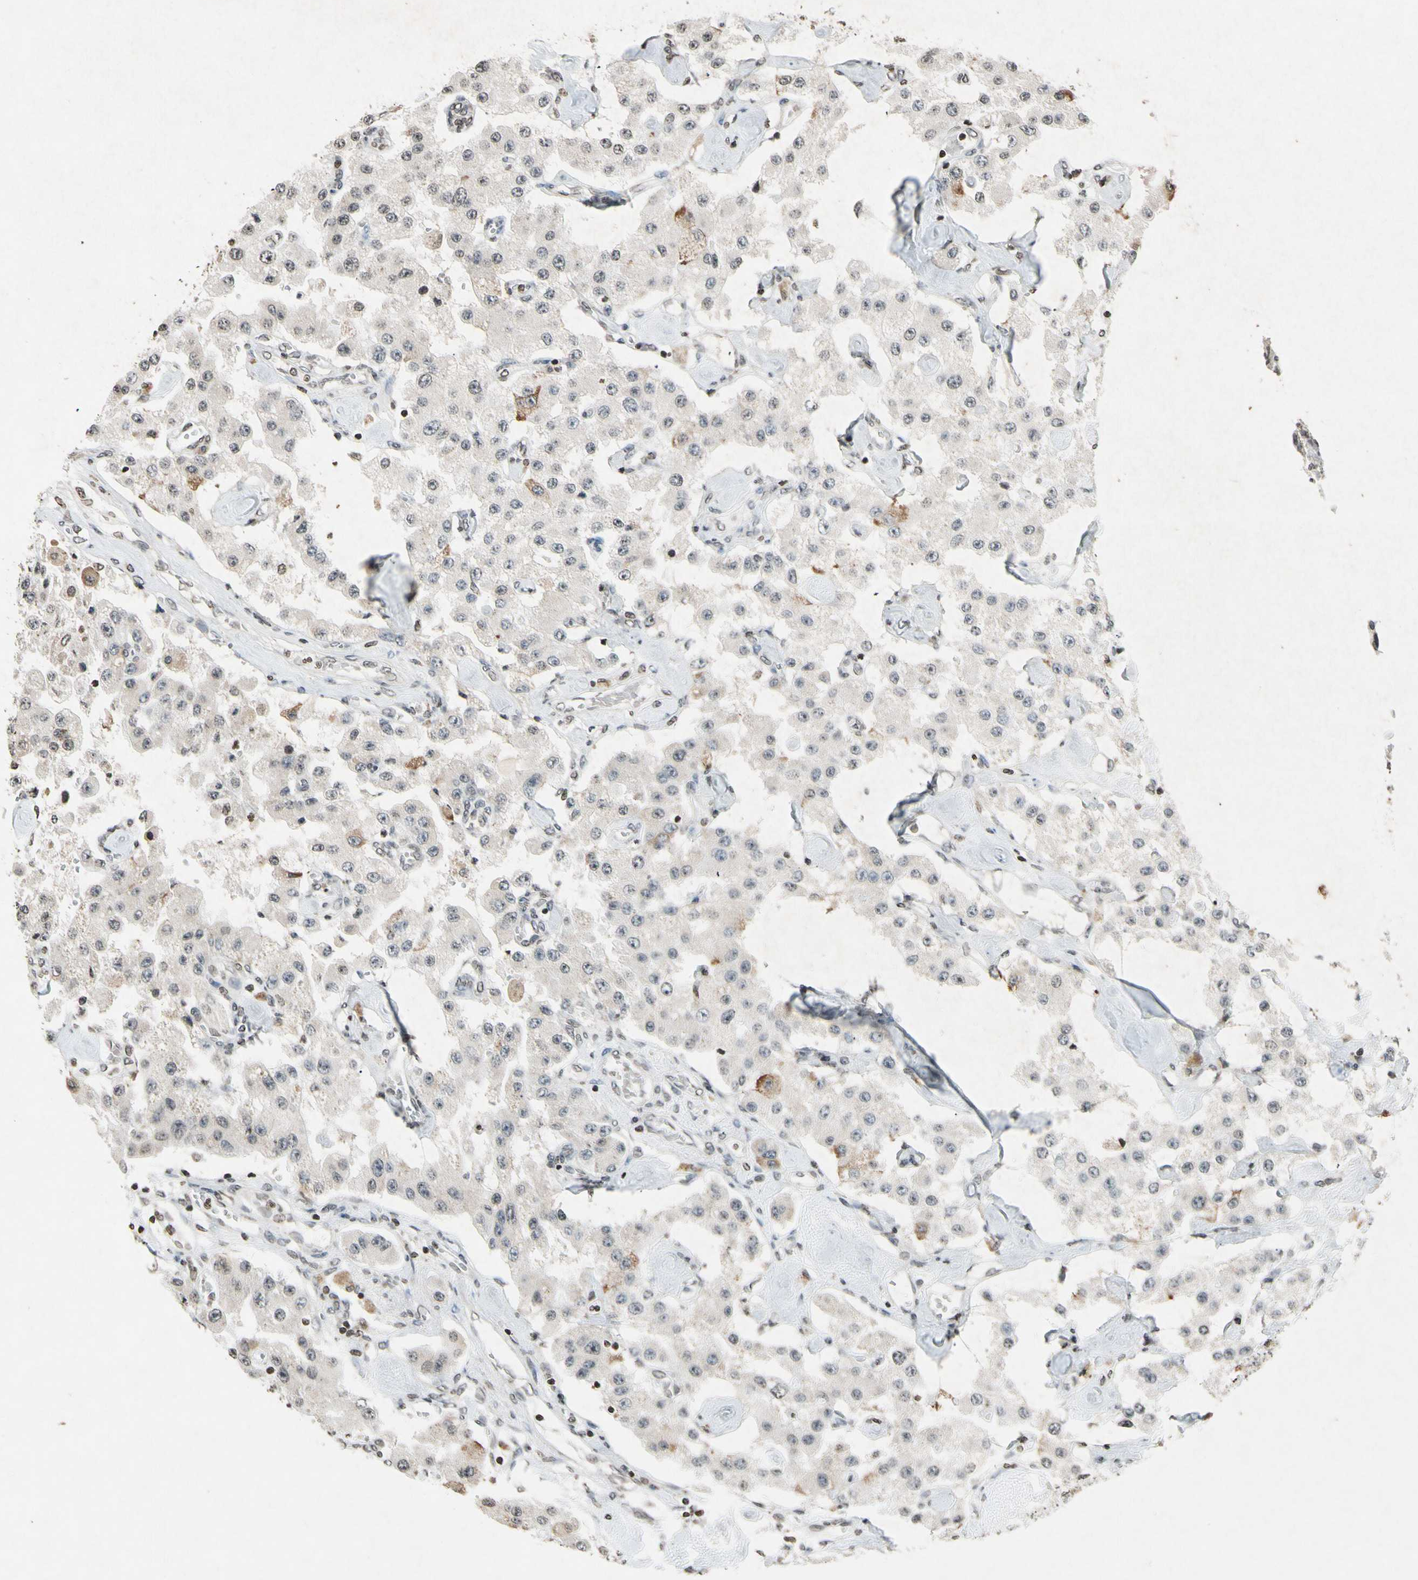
{"staining": {"intensity": "weak", "quantity": ">75%", "location": "cytoplasmic/membranous"}, "tissue": "carcinoid", "cell_type": "Tumor cells", "image_type": "cancer", "snomed": [{"axis": "morphology", "description": "Carcinoid, malignant, NOS"}, {"axis": "topography", "description": "Pancreas"}], "caption": "Weak cytoplasmic/membranous positivity for a protein is appreciated in approximately >75% of tumor cells of carcinoid using immunohistochemistry (IHC).", "gene": "CLDN11", "patient": {"sex": "male", "age": 41}}